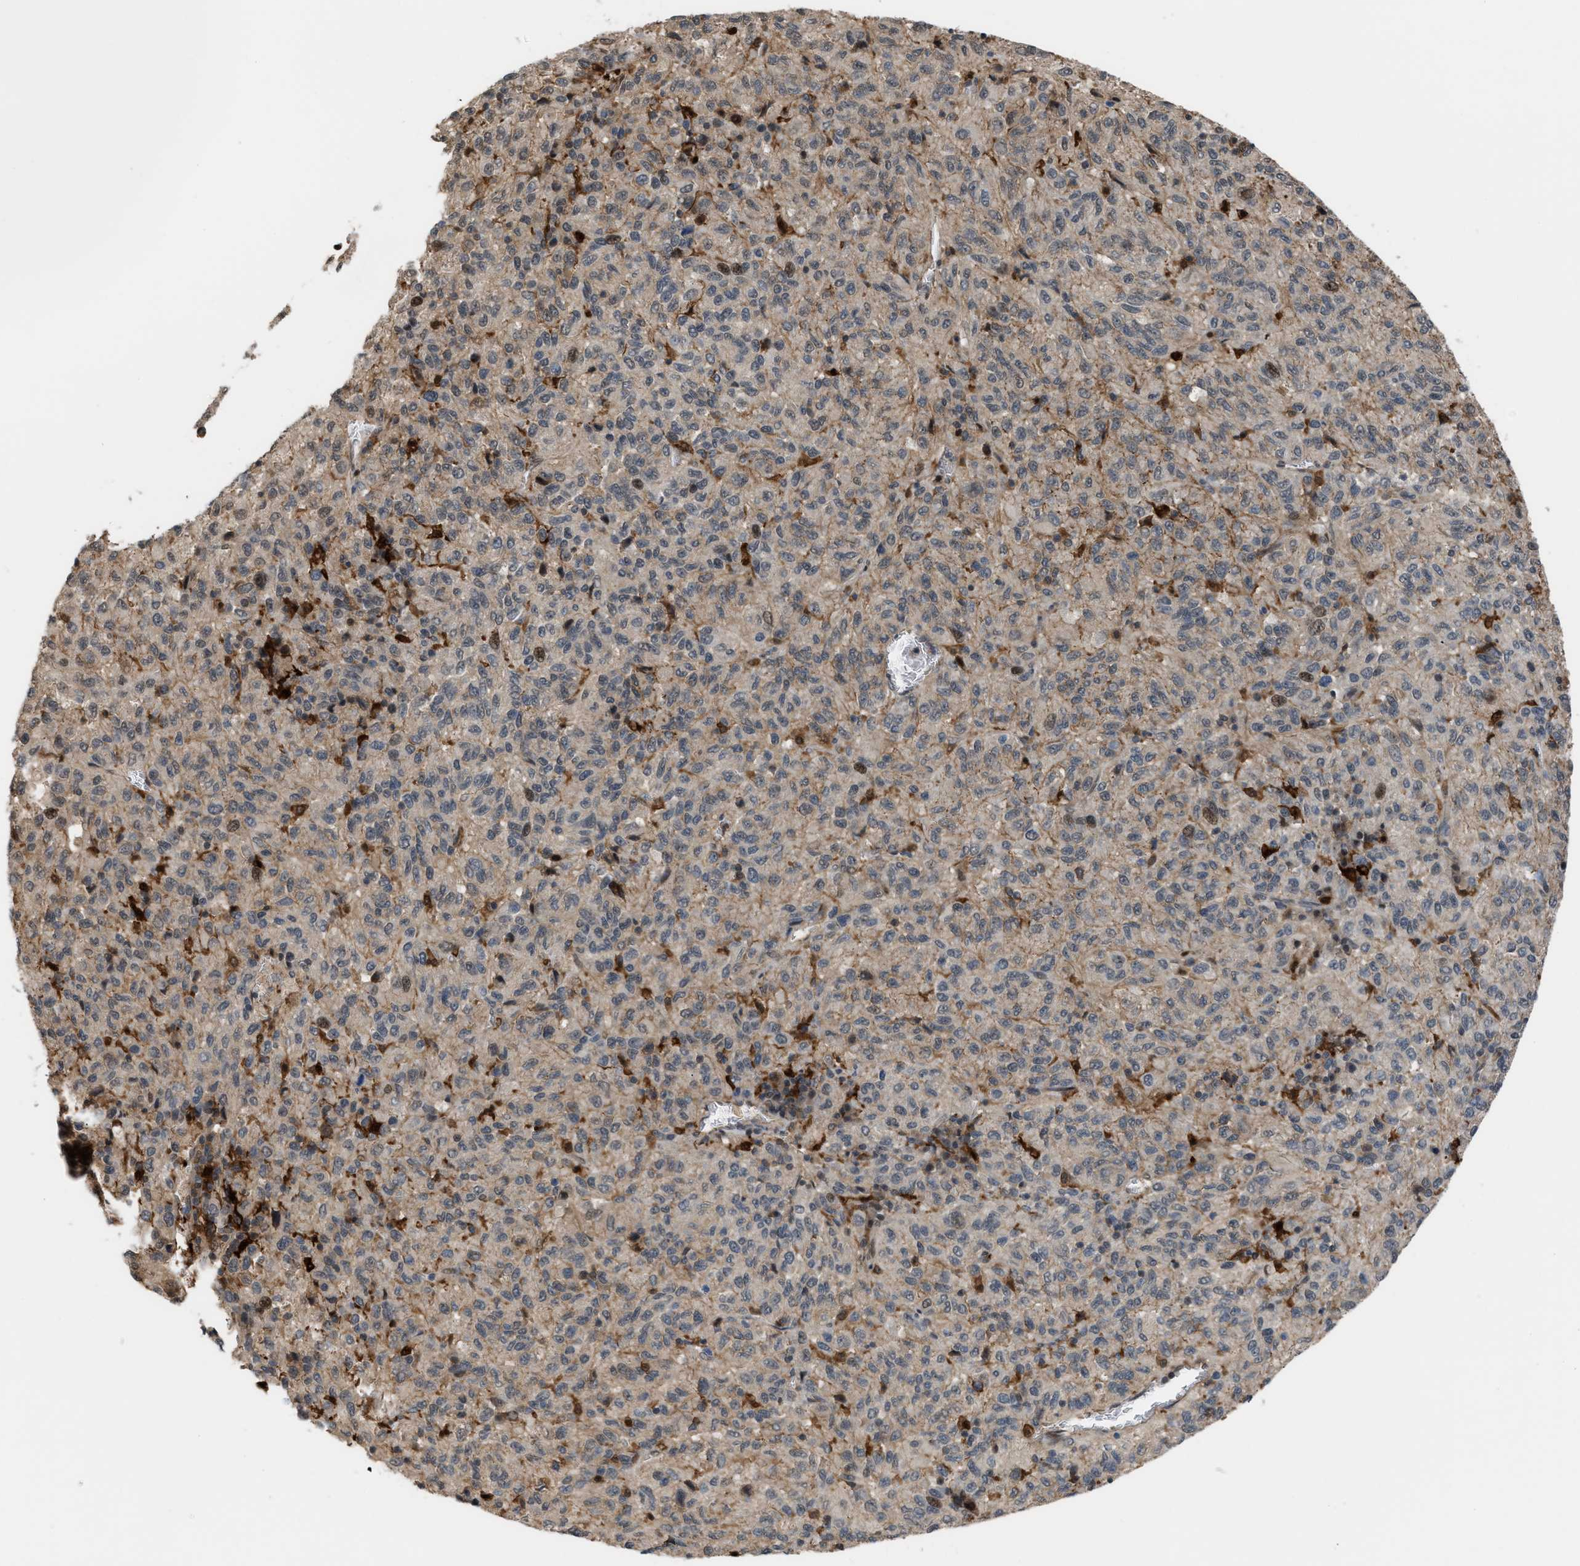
{"staining": {"intensity": "weak", "quantity": "25%-75%", "location": "cytoplasmic/membranous"}, "tissue": "melanoma", "cell_type": "Tumor cells", "image_type": "cancer", "snomed": [{"axis": "morphology", "description": "Malignant melanoma, Metastatic site"}, {"axis": "topography", "description": "Lung"}], "caption": "The histopathology image exhibits immunohistochemical staining of malignant melanoma (metastatic site). There is weak cytoplasmic/membranous positivity is present in approximately 25%-75% of tumor cells. Immunohistochemistry stains the protein of interest in brown and the nuclei are stained blue.", "gene": "RFFL", "patient": {"sex": "male", "age": 64}}